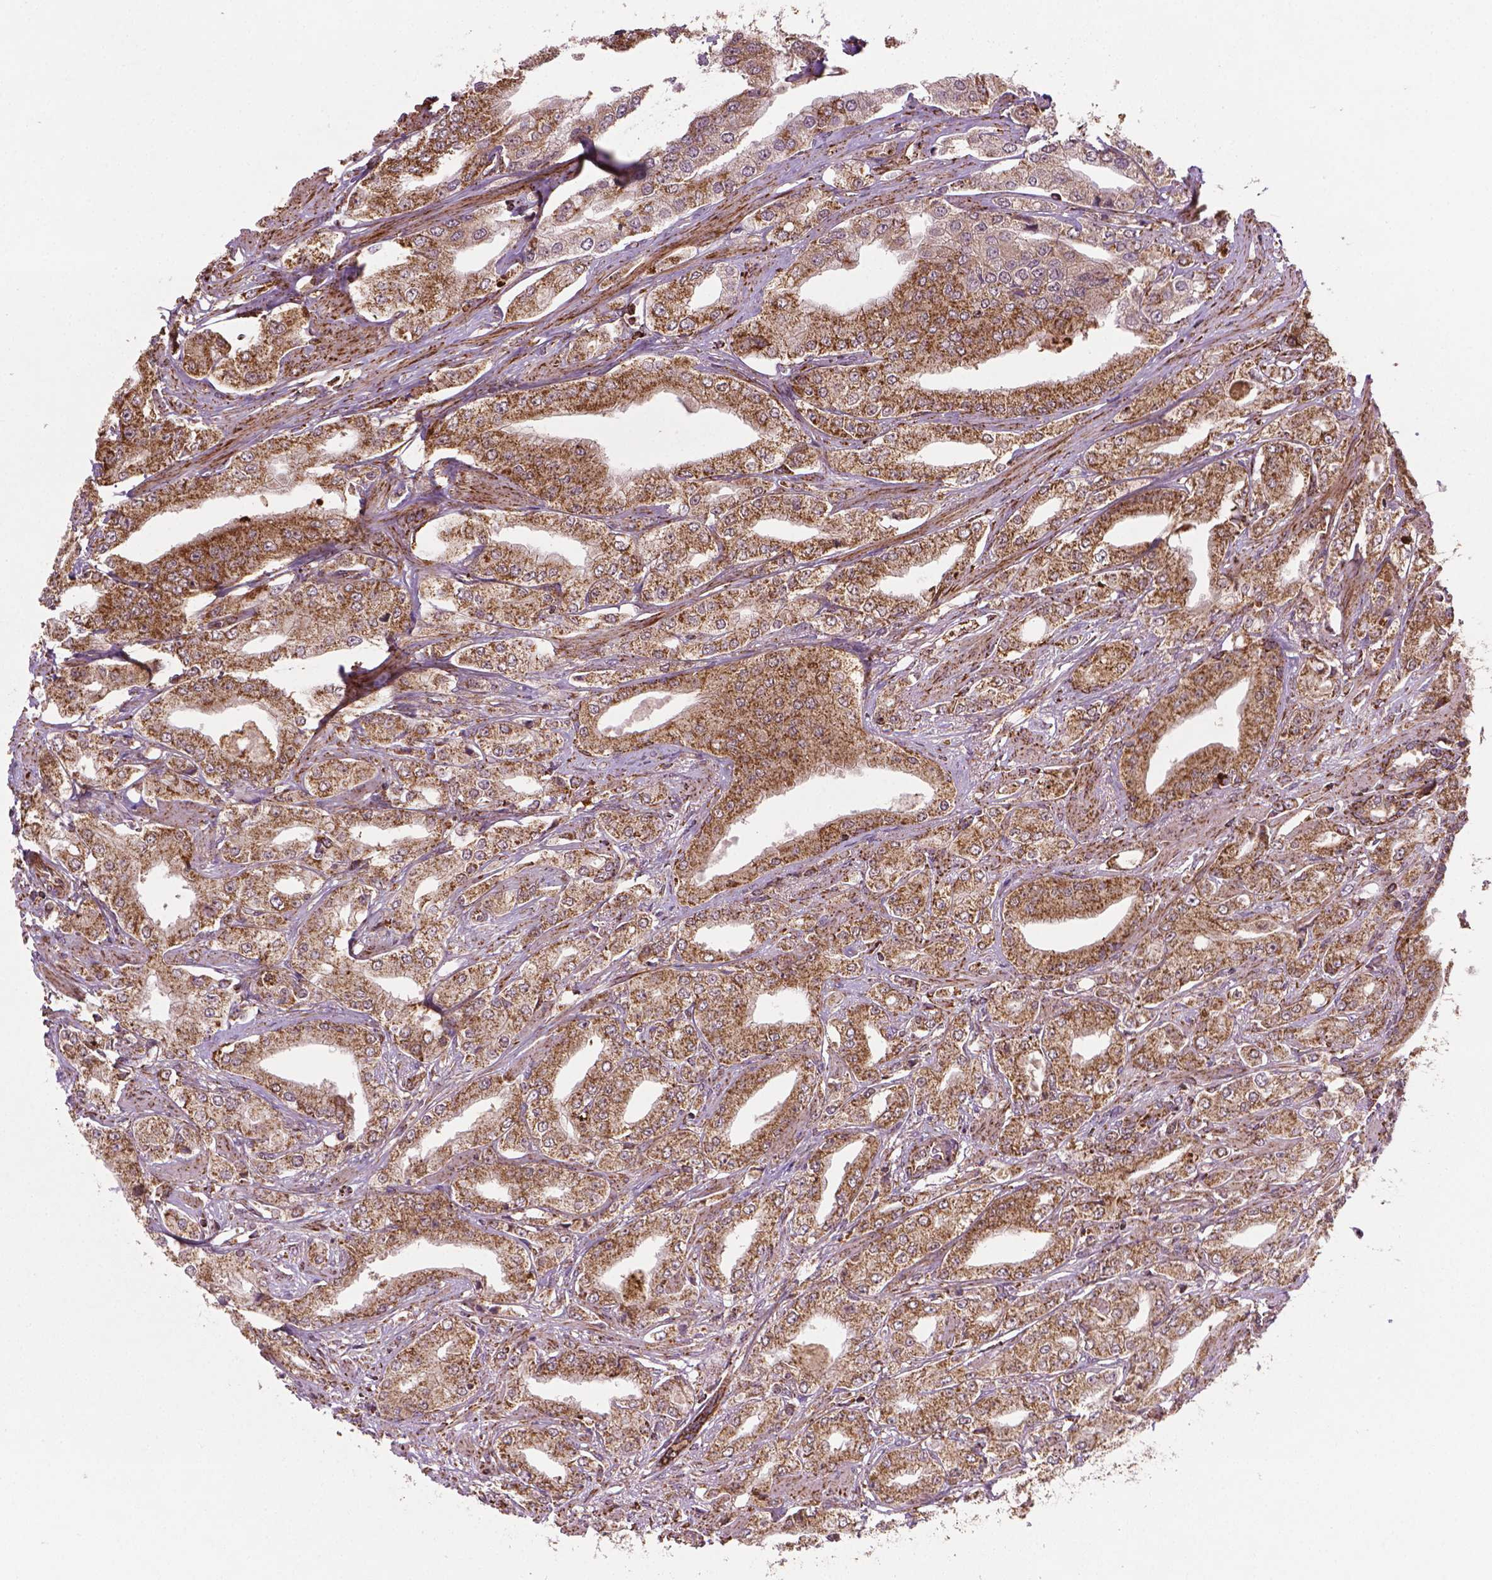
{"staining": {"intensity": "weak", "quantity": ">75%", "location": "cytoplasmic/membranous"}, "tissue": "prostate cancer", "cell_type": "Tumor cells", "image_type": "cancer", "snomed": [{"axis": "morphology", "description": "Adenocarcinoma, Low grade"}, {"axis": "topography", "description": "Prostate"}], "caption": "High-magnification brightfield microscopy of prostate low-grade adenocarcinoma stained with DAB (3,3'-diaminobenzidine) (brown) and counterstained with hematoxylin (blue). tumor cells exhibit weak cytoplasmic/membranous staining is present in approximately>75% of cells.", "gene": "HS3ST3A1", "patient": {"sex": "male", "age": 60}}